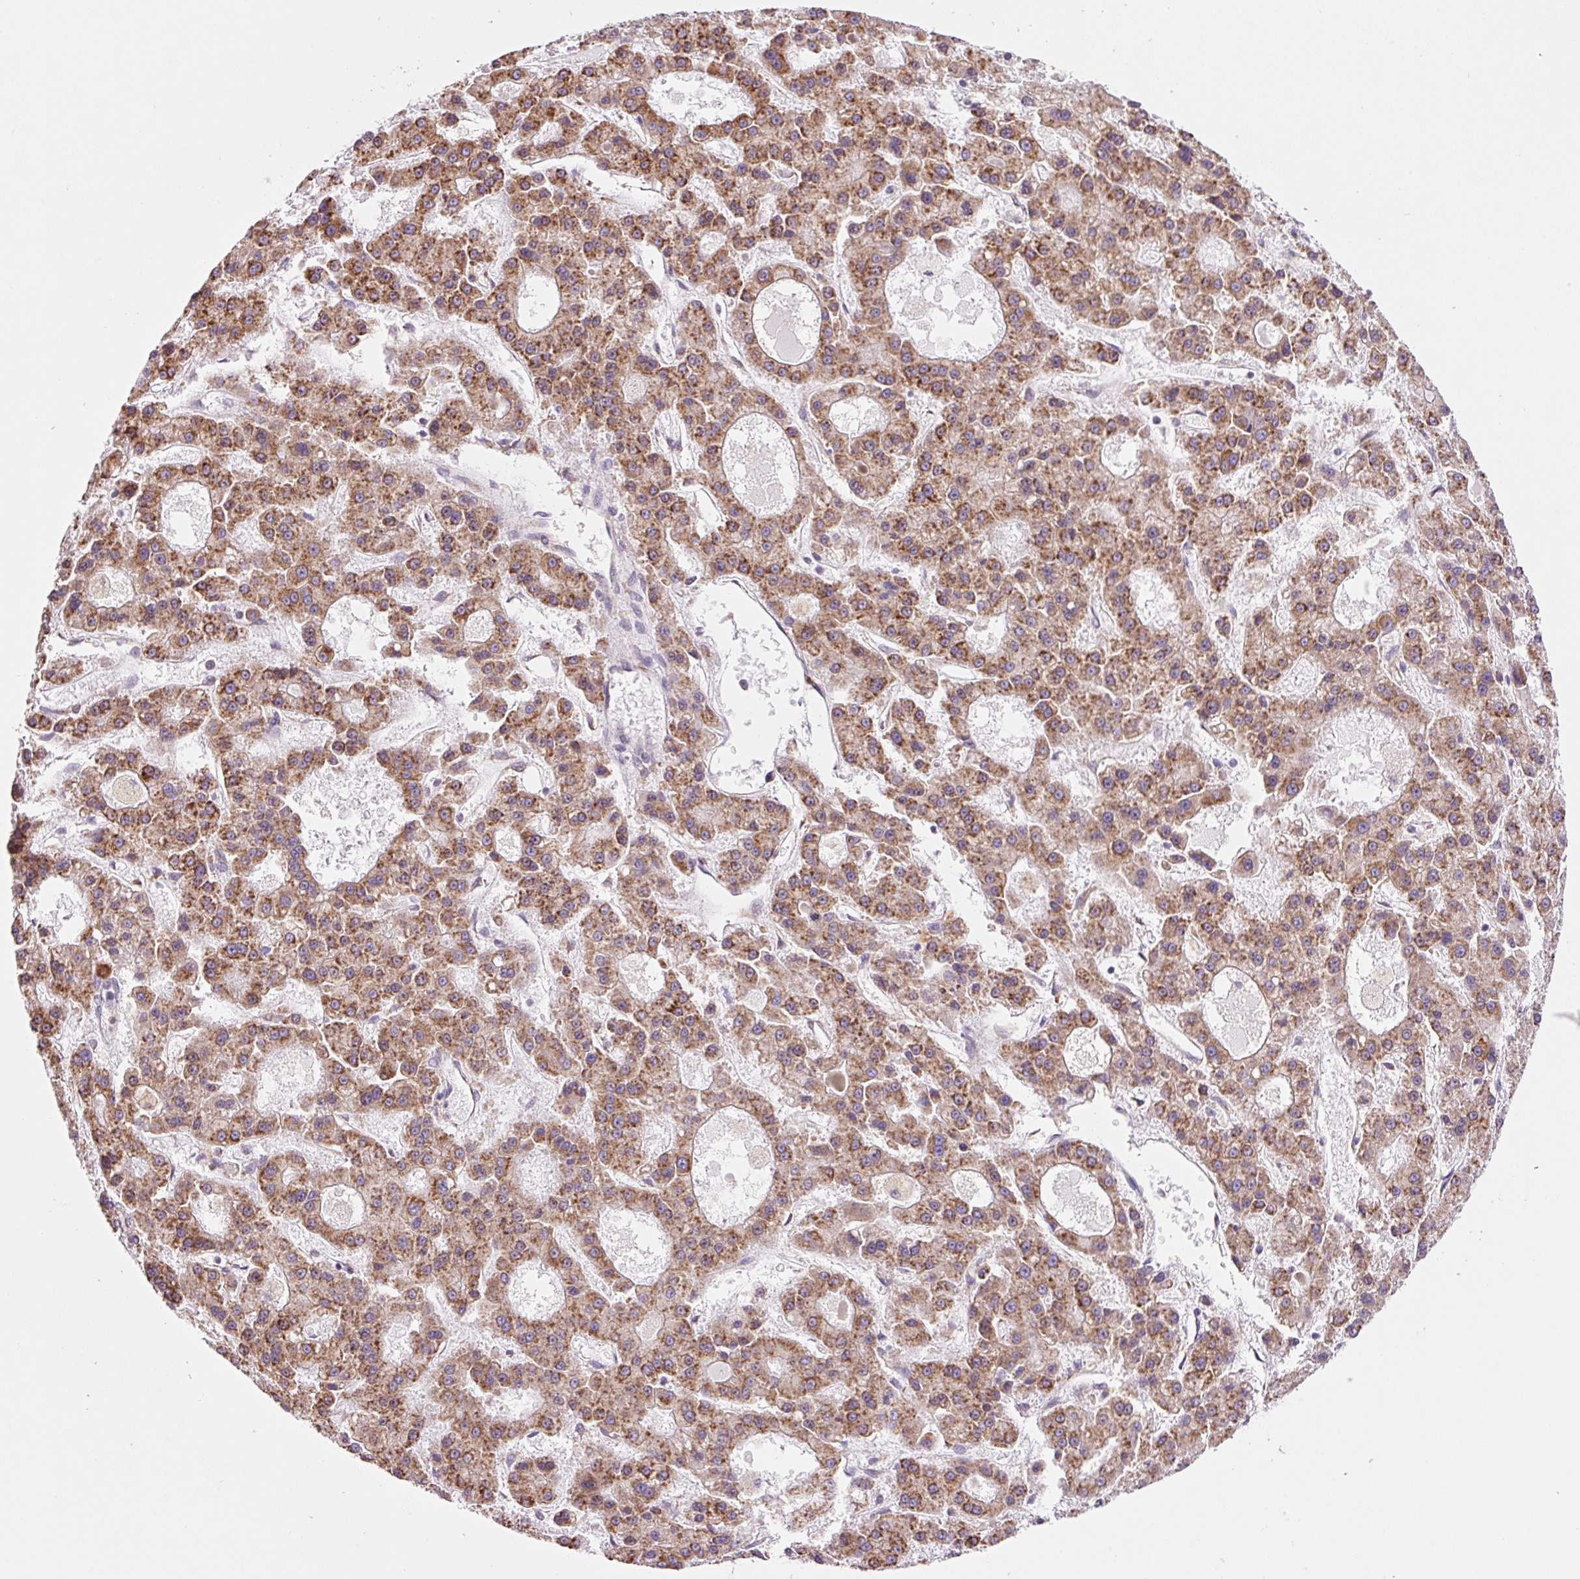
{"staining": {"intensity": "moderate", "quantity": ">75%", "location": "cytoplasmic/membranous"}, "tissue": "liver cancer", "cell_type": "Tumor cells", "image_type": "cancer", "snomed": [{"axis": "morphology", "description": "Carcinoma, Hepatocellular, NOS"}, {"axis": "topography", "description": "Liver"}], "caption": "A brown stain labels moderate cytoplasmic/membranous staining of a protein in liver hepatocellular carcinoma tumor cells.", "gene": "RPL41", "patient": {"sex": "male", "age": 70}}